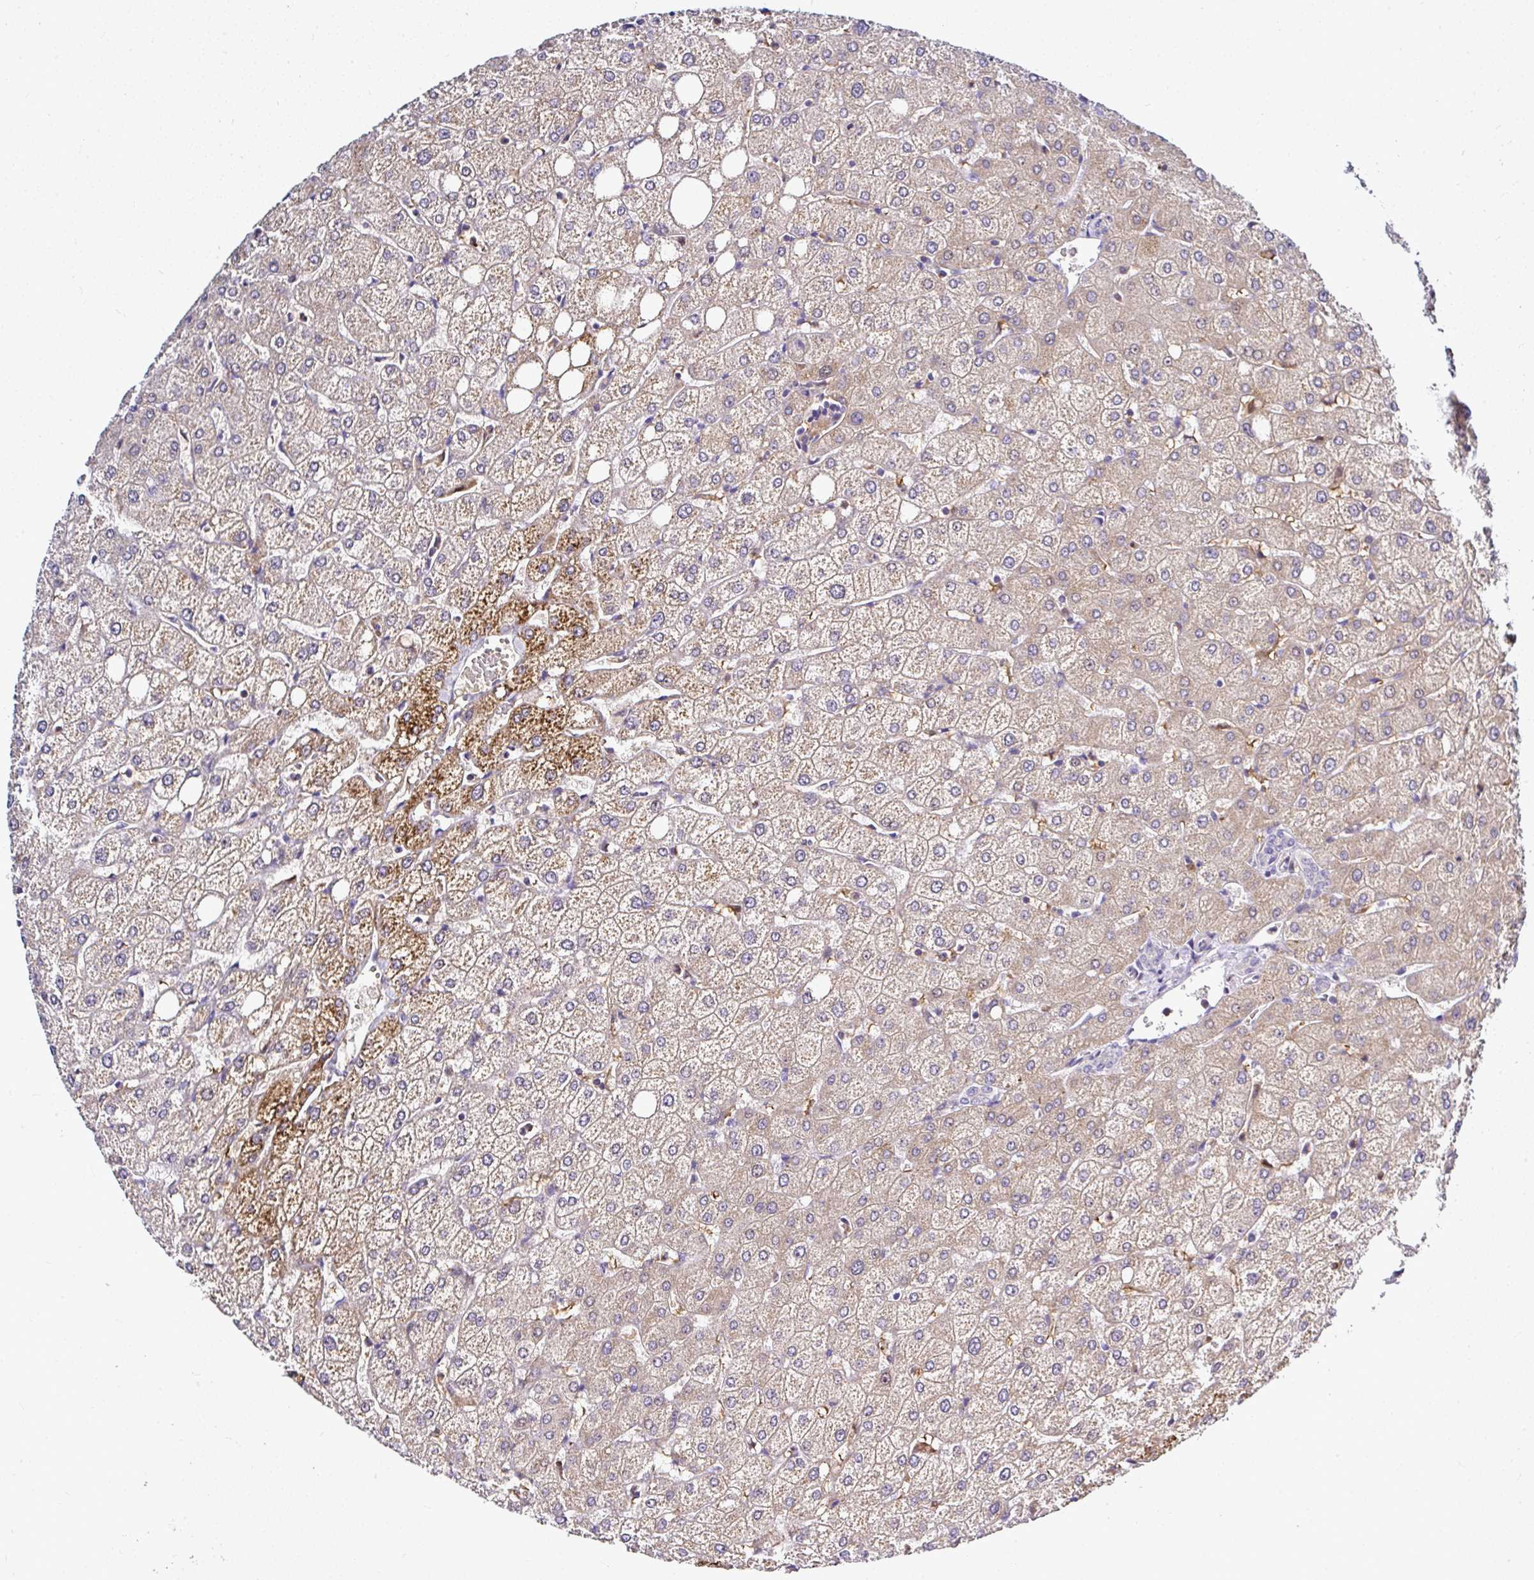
{"staining": {"intensity": "negative", "quantity": "none", "location": "none"}, "tissue": "liver", "cell_type": "Cholangiocytes", "image_type": "normal", "snomed": [{"axis": "morphology", "description": "Normal tissue, NOS"}, {"axis": "topography", "description": "Liver"}], "caption": "This is an immunohistochemistry image of normal liver. There is no positivity in cholangiocytes.", "gene": "DEPDC5", "patient": {"sex": "female", "age": 54}}